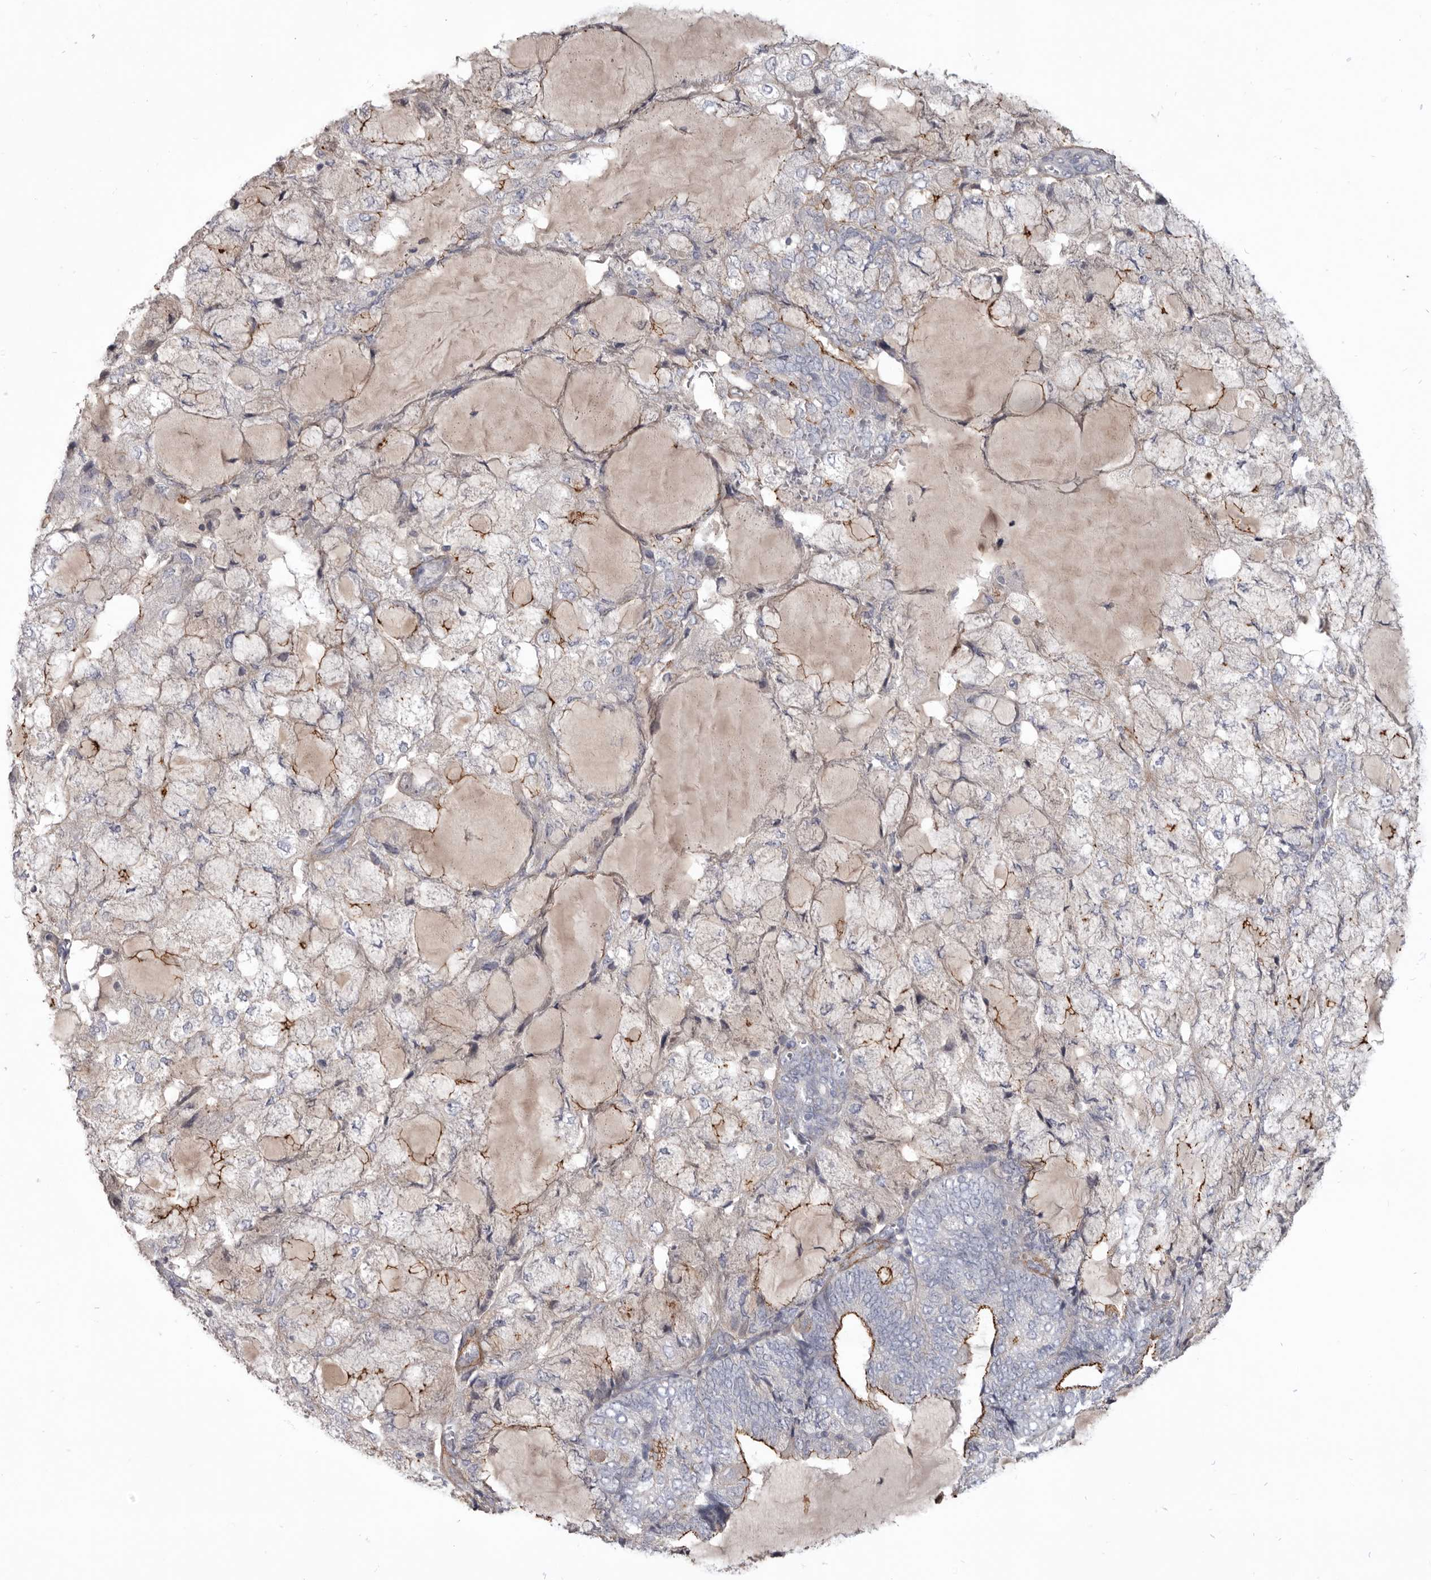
{"staining": {"intensity": "strong", "quantity": "<25%", "location": "cytoplasmic/membranous"}, "tissue": "endometrial cancer", "cell_type": "Tumor cells", "image_type": "cancer", "snomed": [{"axis": "morphology", "description": "Adenocarcinoma, NOS"}, {"axis": "topography", "description": "Endometrium"}], "caption": "High-power microscopy captured an IHC micrograph of adenocarcinoma (endometrial), revealing strong cytoplasmic/membranous positivity in about <25% of tumor cells. The staining was performed using DAB (3,3'-diaminobenzidine) to visualize the protein expression in brown, while the nuclei were stained in blue with hematoxylin (Magnification: 20x).", "gene": "CGN", "patient": {"sex": "female", "age": 81}}